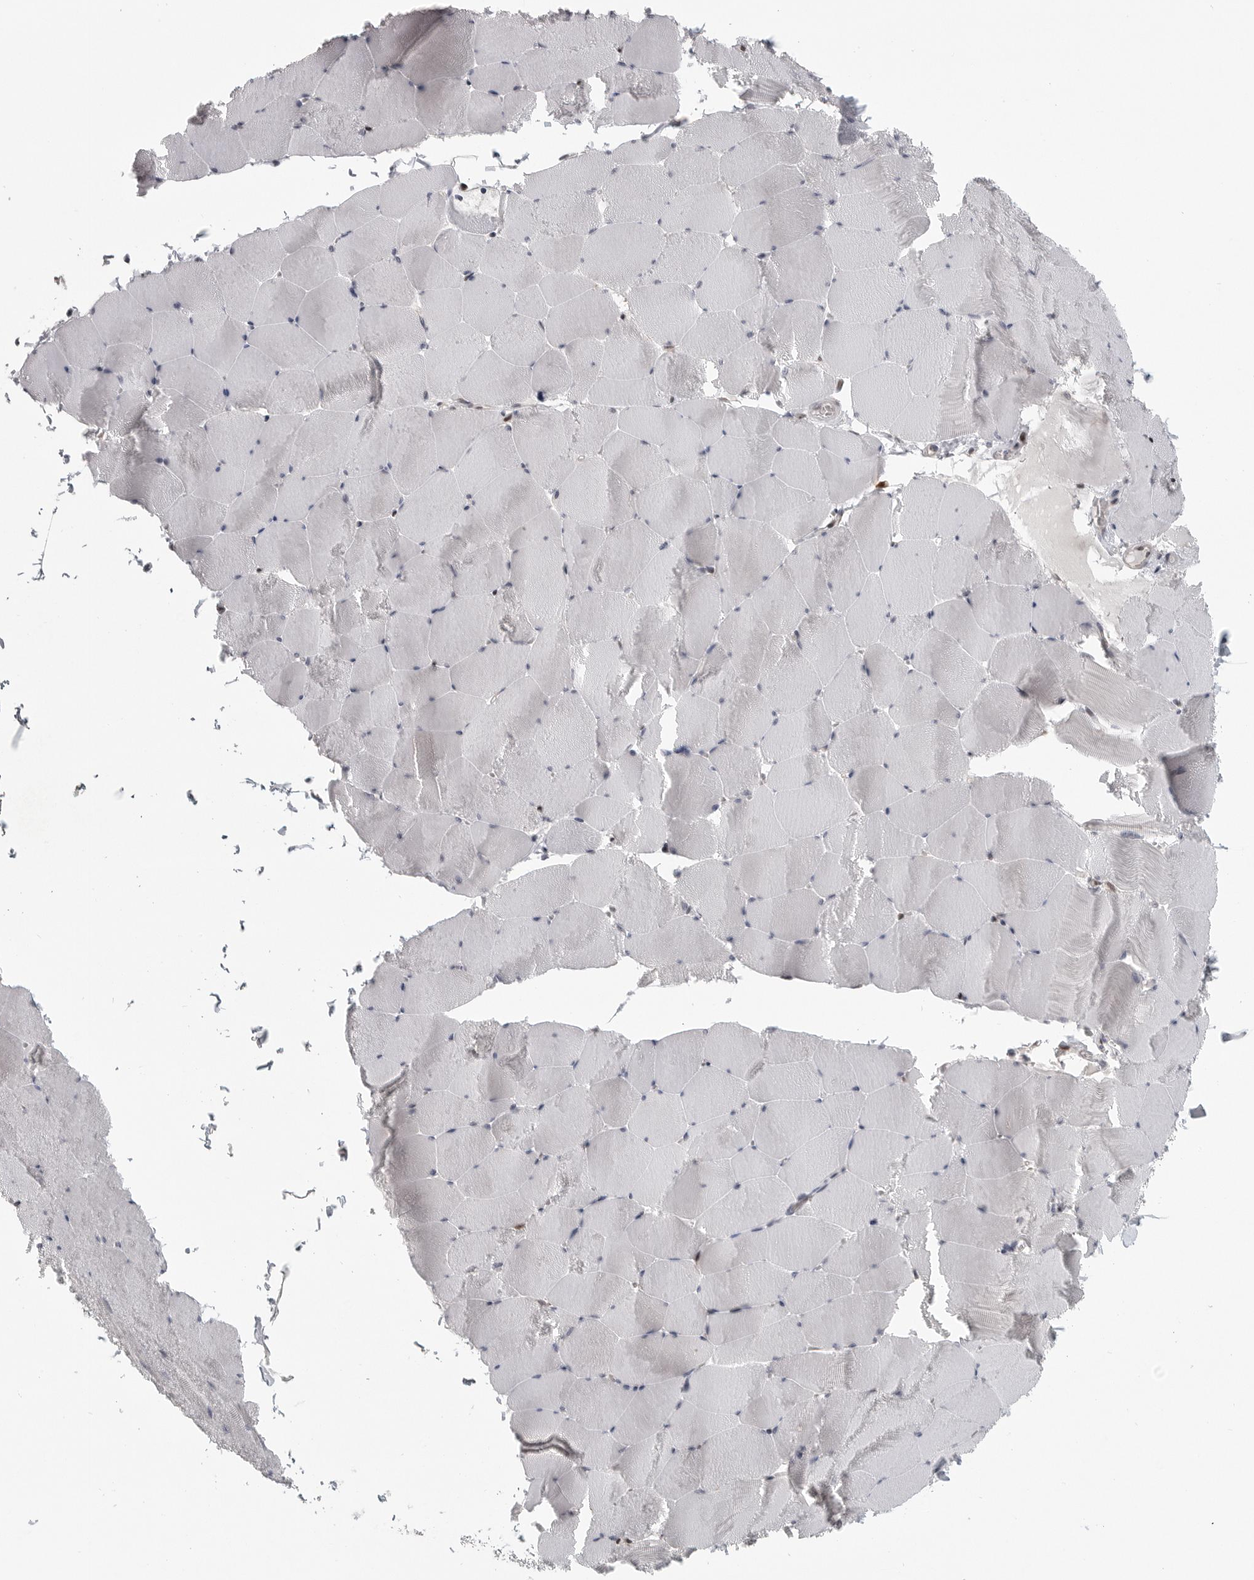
{"staining": {"intensity": "negative", "quantity": "none", "location": "none"}, "tissue": "skeletal muscle", "cell_type": "Myocytes", "image_type": "normal", "snomed": [{"axis": "morphology", "description": "Normal tissue, NOS"}, {"axis": "topography", "description": "Skeletal muscle"}], "caption": "Skeletal muscle was stained to show a protein in brown. There is no significant positivity in myocytes. (DAB (3,3'-diaminobenzidine) immunohistochemistry, high magnification).", "gene": "CEP295NL", "patient": {"sex": "male", "age": 62}}